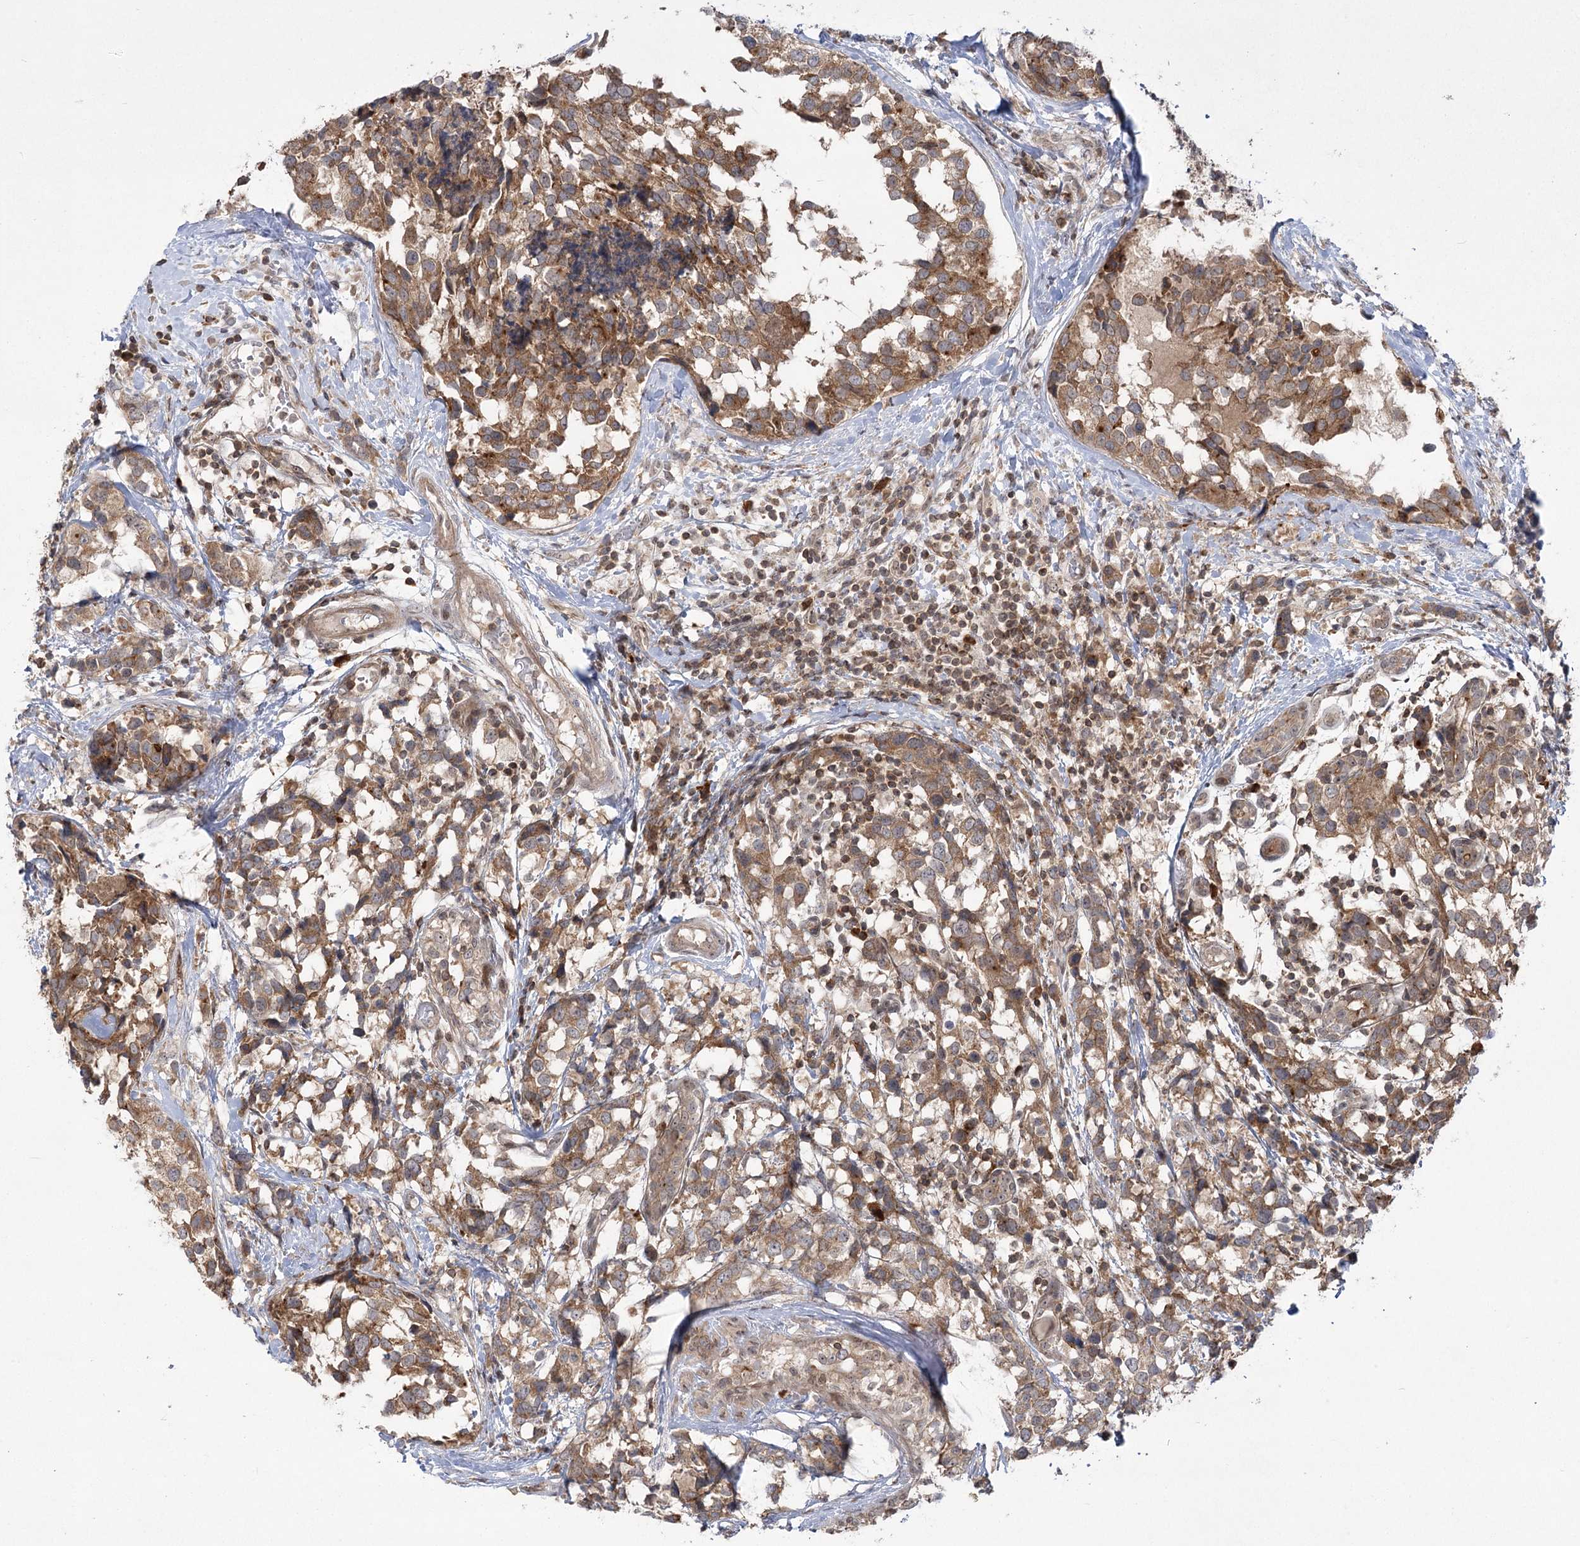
{"staining": {"intensity": "moderate", "quantity": ">75%", "location": "cytoplasmic/membranous"}, "tissue": "breast cancer", "cell_type": "Tumor cells", "image_type": "cancer", "snomed": [{"axis": "morphology", "description": "Lobular carcinoma"}, {"axis": "topography", "description": "Breast"}], "caption": "Immunohistochemistry staining of breast lobular carcinoma, which exhibits medium levels of moderate cytoplasmic/membranous expression in about >75% of tumor cells indicating moderate cytoplasmic/membranous protein expression. The staining was performed using DAB (3,3'-diaminobenzidine) (brown) for protein detection and nuclei were counterstained in hematoxylin (blue).", "gene": "SYTL1", "patient": {"sex": "female", "age": 59}}